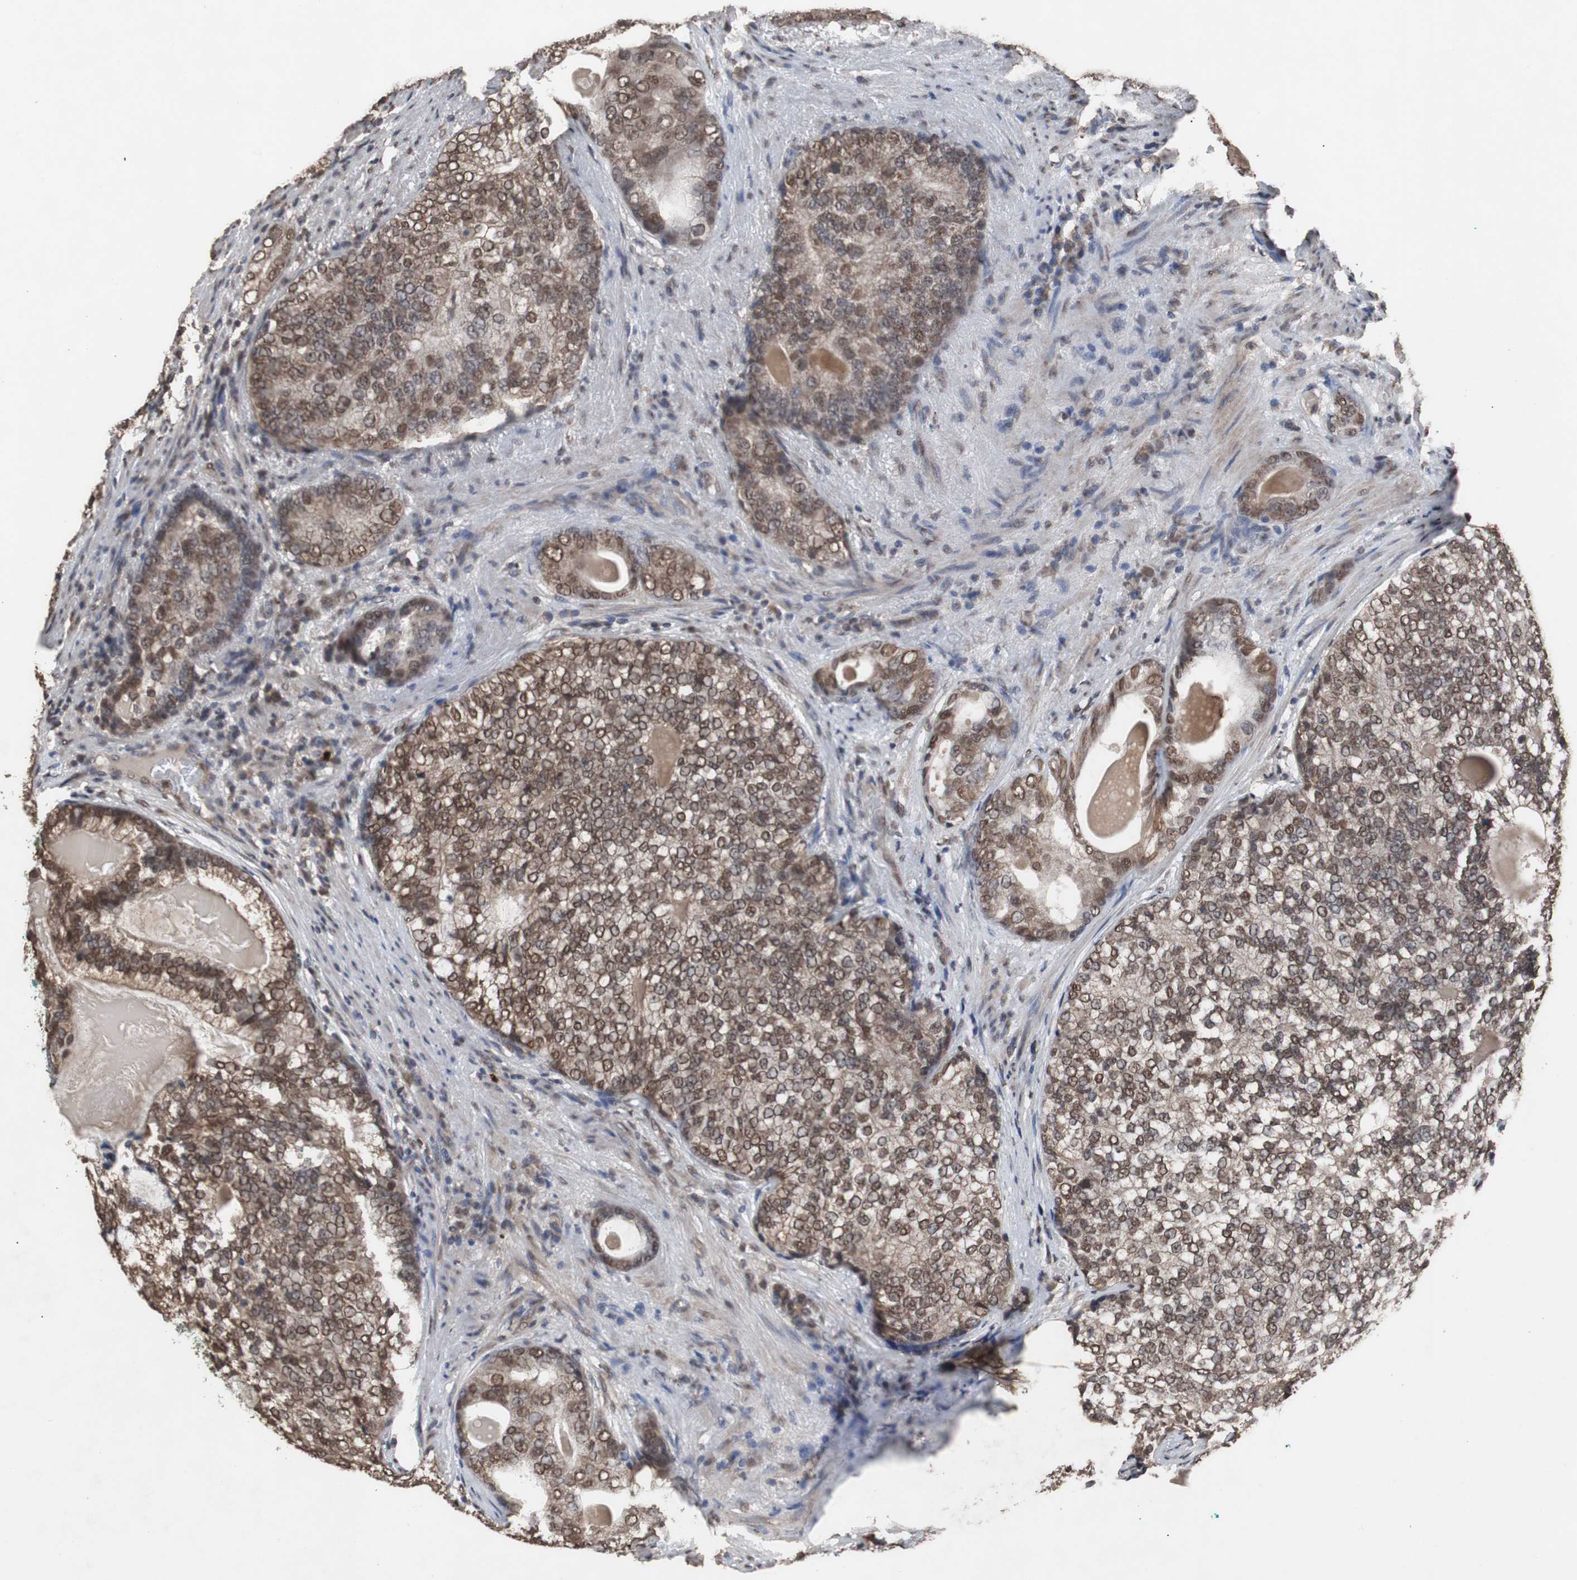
{"staining": {"intensity": "moderate", "quantity": ">75%", "location": "cytoplasmic/membranous,nuclear"}, "tissue": "prostate cancer", "cell_type": "Tumor cells", "image_type": "cancer", "snomed": [{"axis": "morphology", "description": "Adenocarcinoma, High grade"}, {"axis": "topography", "description": "Prostate"}], "caption": "The histopathology image demonstrates a brown stain indicating the presence of a protein in the cytoplasmic/membranous and nuclear of tumor cells in prostate high-grade adenocarcinoma. The protein is stained brown, and the nuclei are stained in blue (DAB IHC with brightfield microscopy, high magnification).", "gene": "MED27", "patient": {"sex": "male", "age": 66}}